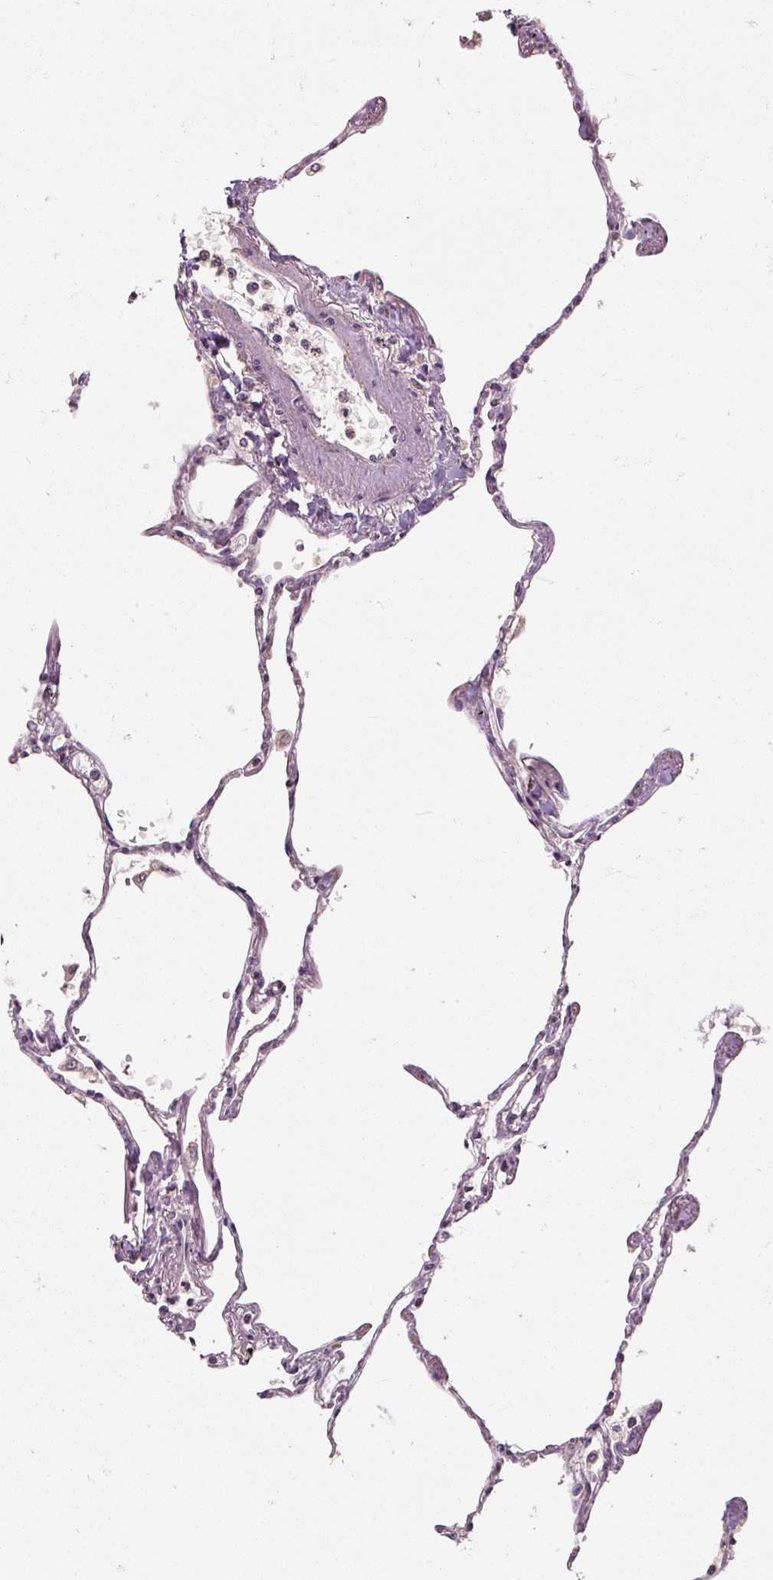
{"staining": {"intensity": "negative", "quantity": "none", "location": "none"}, "tissue": "lung", "cell_type": "Alveolar cells", "image_type": "normal", "snomed": [{"axis": "morphology", "description": "Normal tissue, NOS"}, {"axis": "topography", "description": "Lung"}], "caption": "Immunohistochemistry of normal lung displays no expression in alveolar cells.", "gene": "CFAP65", "patient": {"sex": "female", "age": 67}}